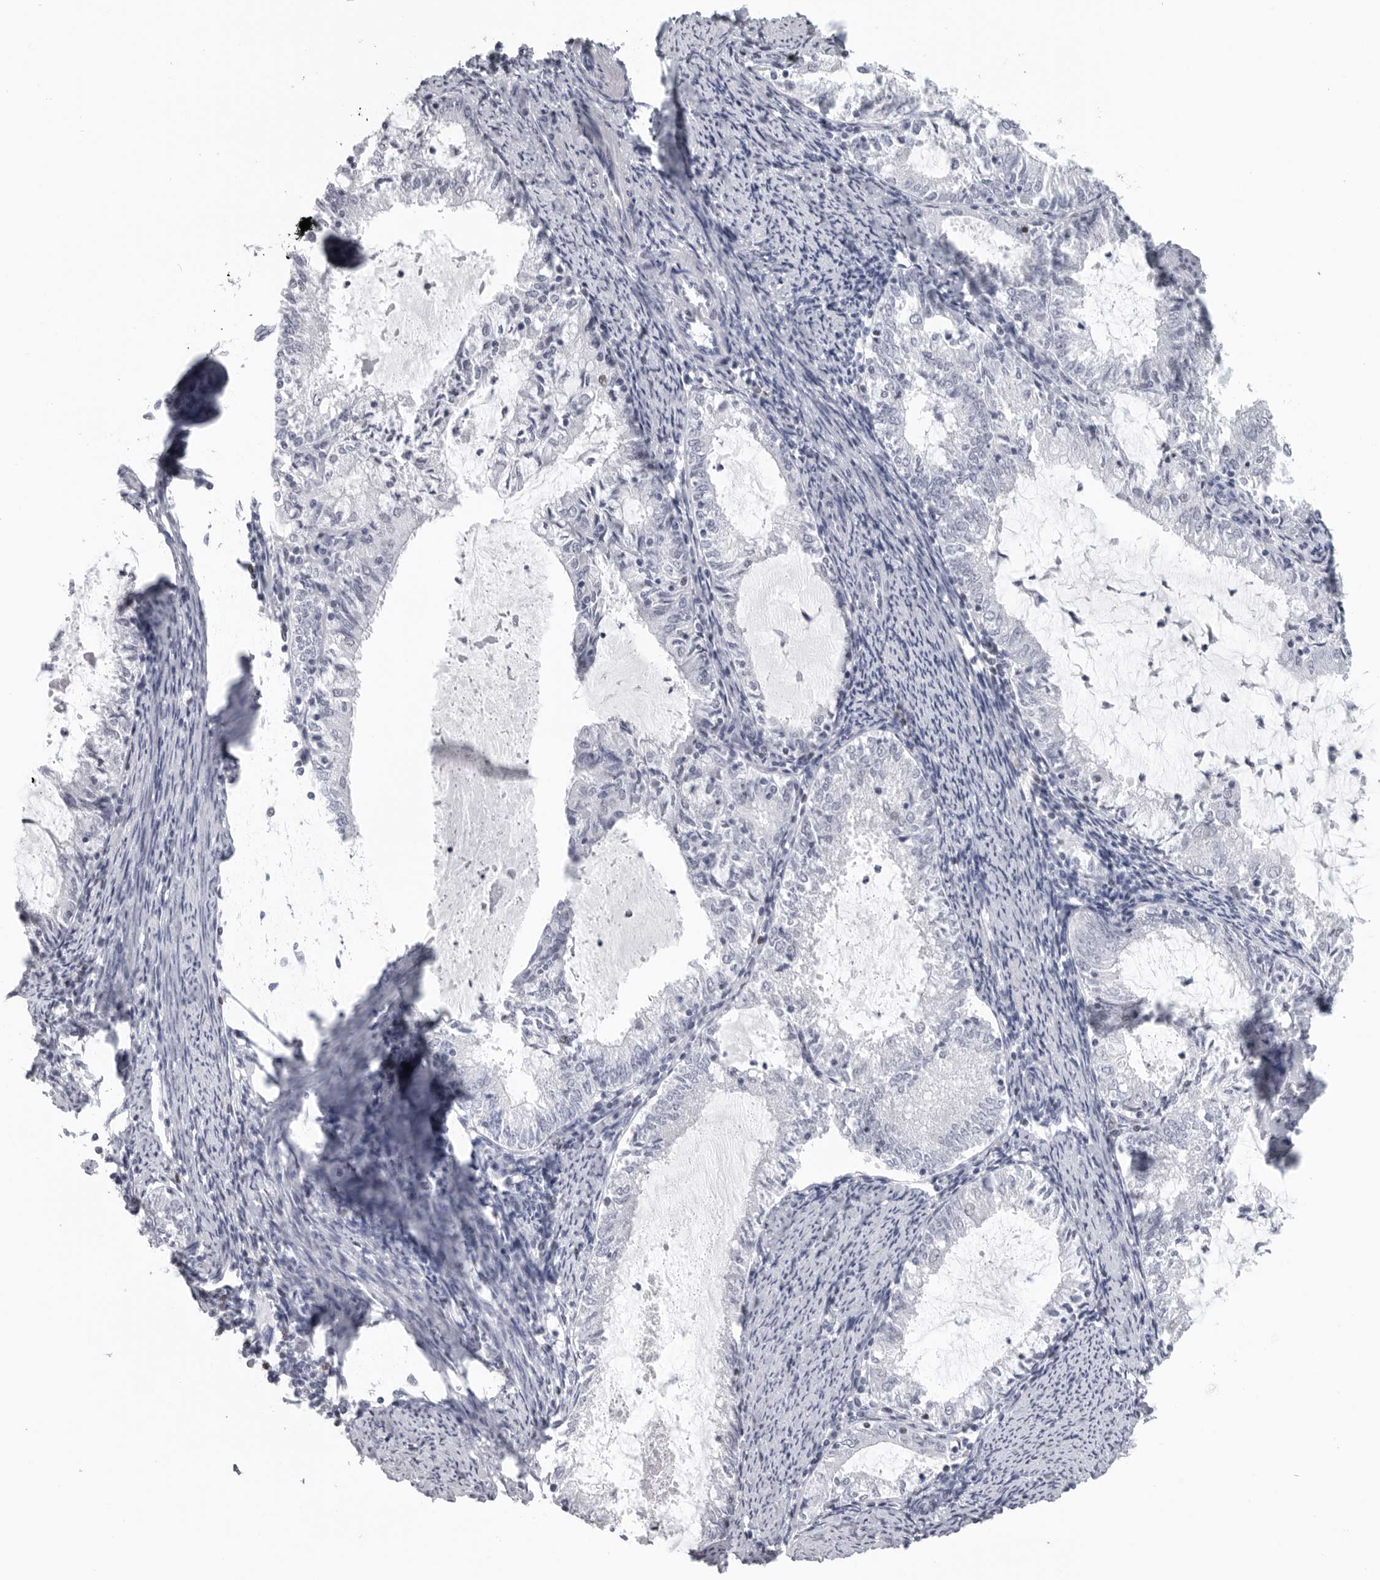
{"staining": {"intensity": "negative", "quantity": "none", "location": "none"}, "tissue": "endometrial cancer", "cell_type": "Tumor cells", "image_type": "cancer", "snomed": [{"axis": "morphology", "description": "Adenocarcinoma, NOS"}, {"axis": "topography", "description": "Endometrium"}], "caption": "This is an IHC micrograph of human endometrial cancer. There is no staining in tumor cells.", "gene": "SATB2", "patient": {"sex": "female", "age": 57}}